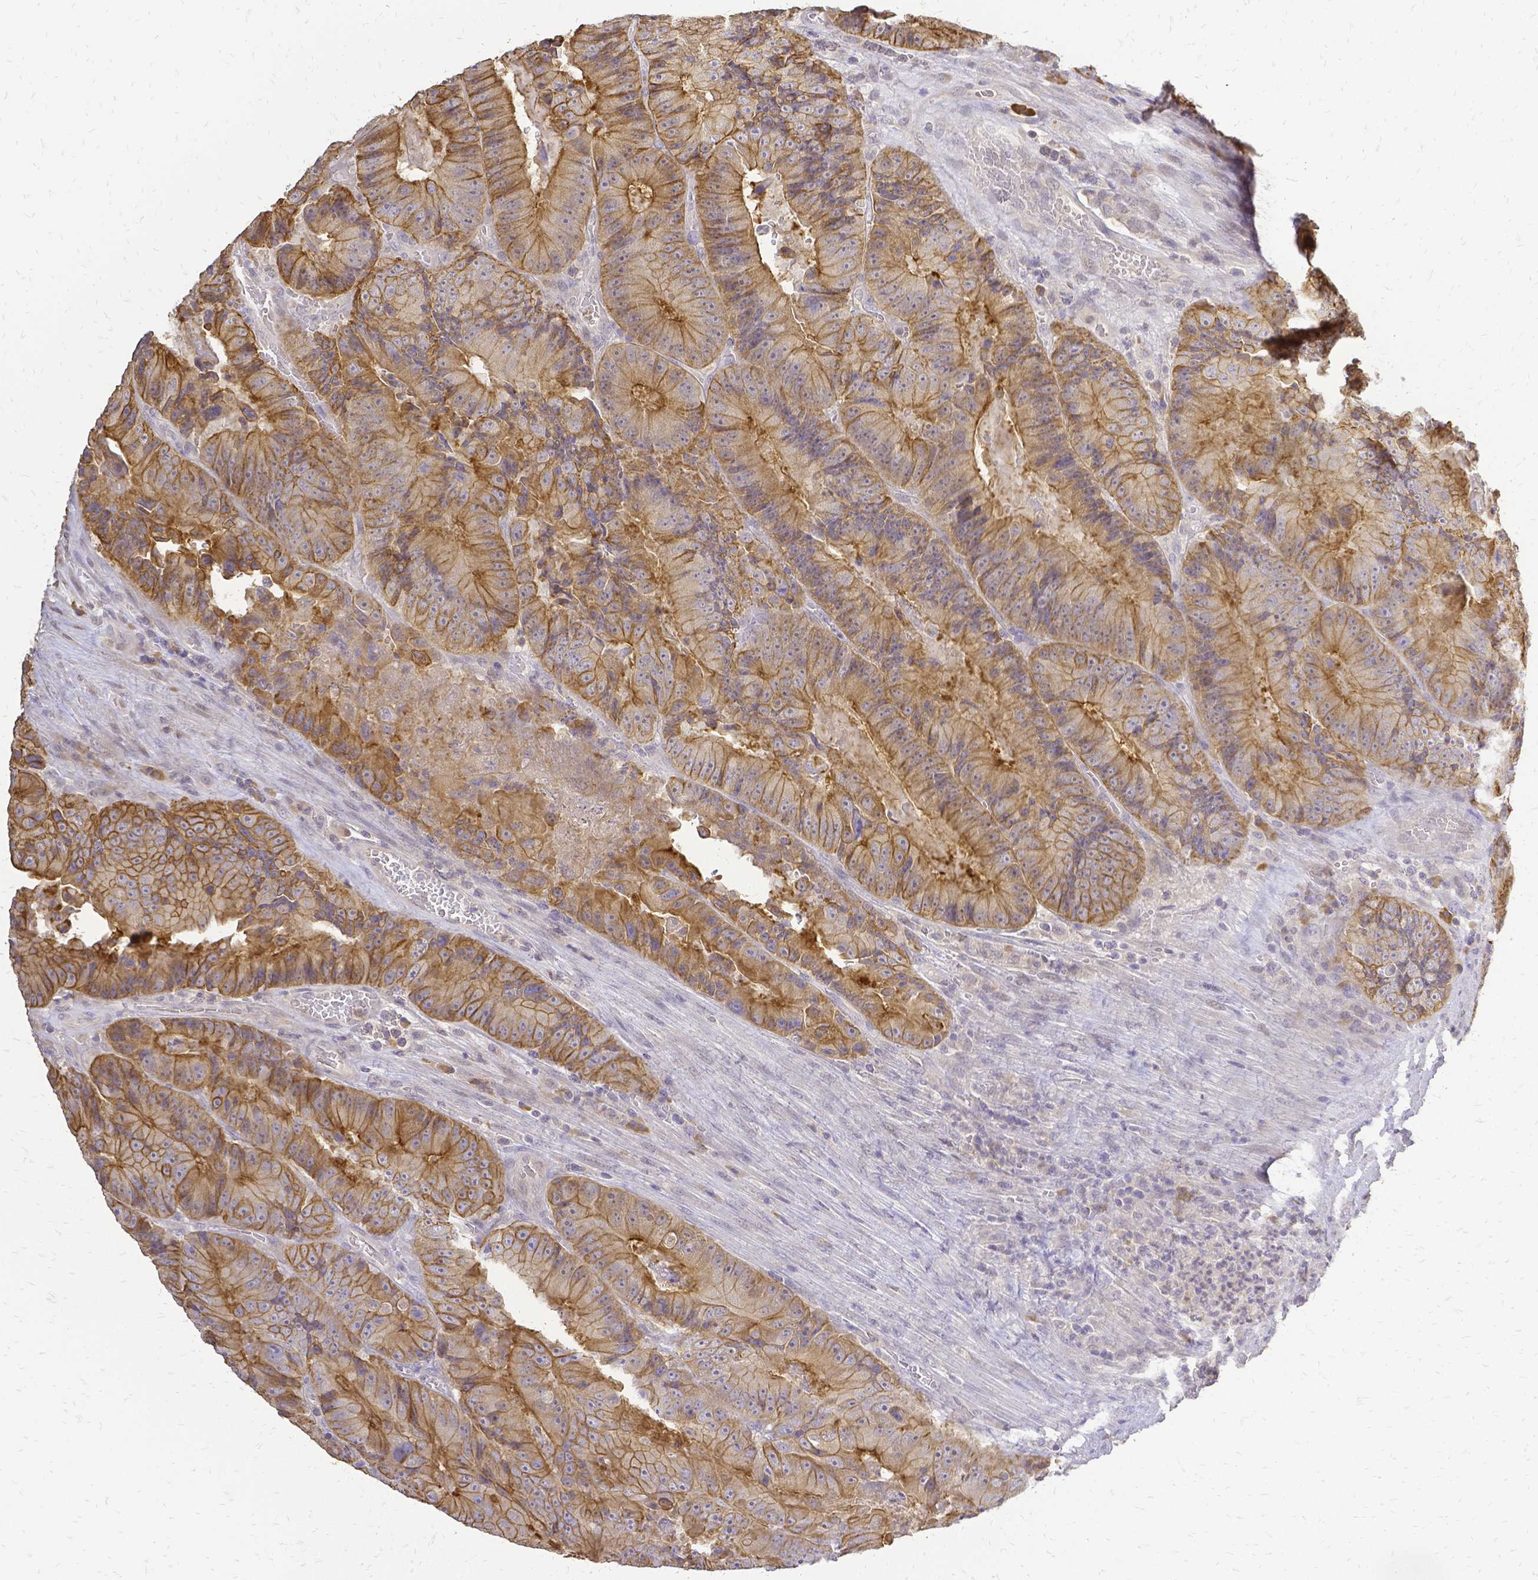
{"staining": {"intensity": "moderate", "quantity": ">75%", "location": "cytoplasmic/membranous"}, "tissue": "colorectal cancer", "cell_type": "Tumor cells", "image_type": "cancer", "snomed": [{"axis": "morphology", "description": "Adenocarcinoma, NOS"}, {"axis": "topography", "description": "Colon"}], "caption": "The micrograph reveals a brown stain indicating the presence of a protein in the cytoplasmic/membranous of tumor cells in colorectal adenocarcinoma.", "gene": "CIB1", "patient": {"sex": "female", "age": 86}}